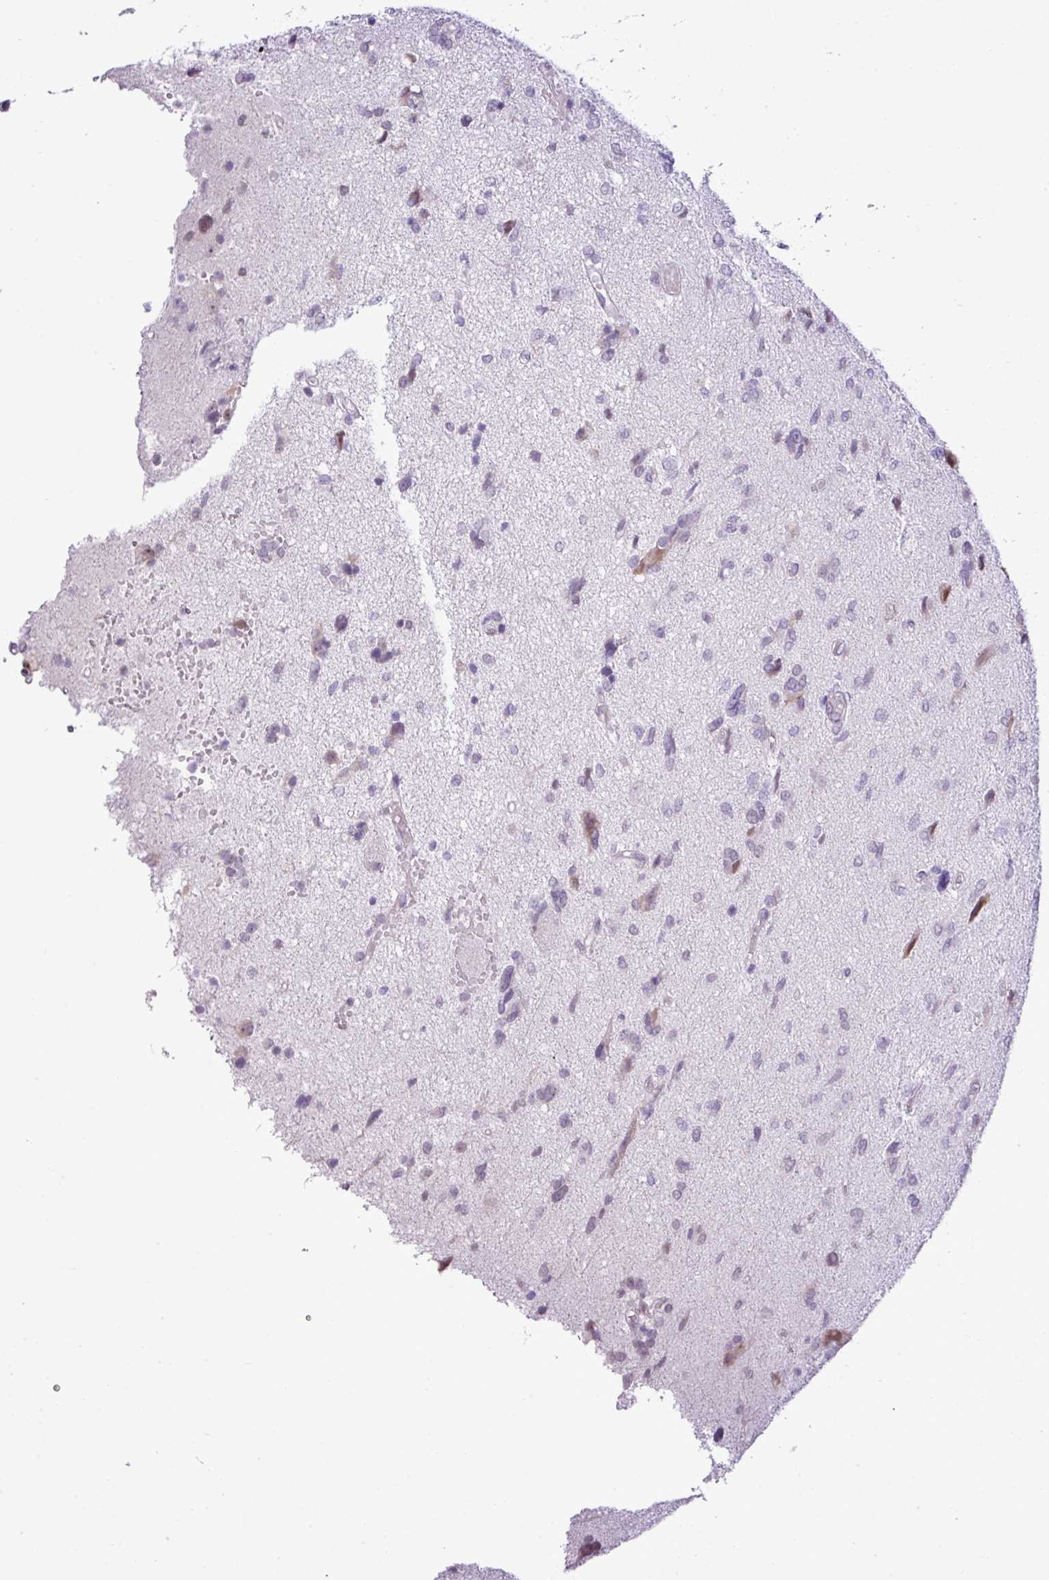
{"staining": {"intensity": "negative", "quantity": "none", "location": "none"}, "tissue": "glioma", "cell_type": "Tumor cells", "image_type": "cancer", "snomed": [{"axis": "morphology", "description": "Glioma, malignant, High grade"}, {"axis": "topography", "description": "Brain"}], "caption": "Immunohistochemistry (IHC) of malignant glioma (high-grade) shows no staining in tumor cells. (Brightfield microscopy of DAB (3,3'-diaminobenzidine) IHC at high magnification).", "gene": "ELOA2", "patient": {"sex": "female", "age": 59}}